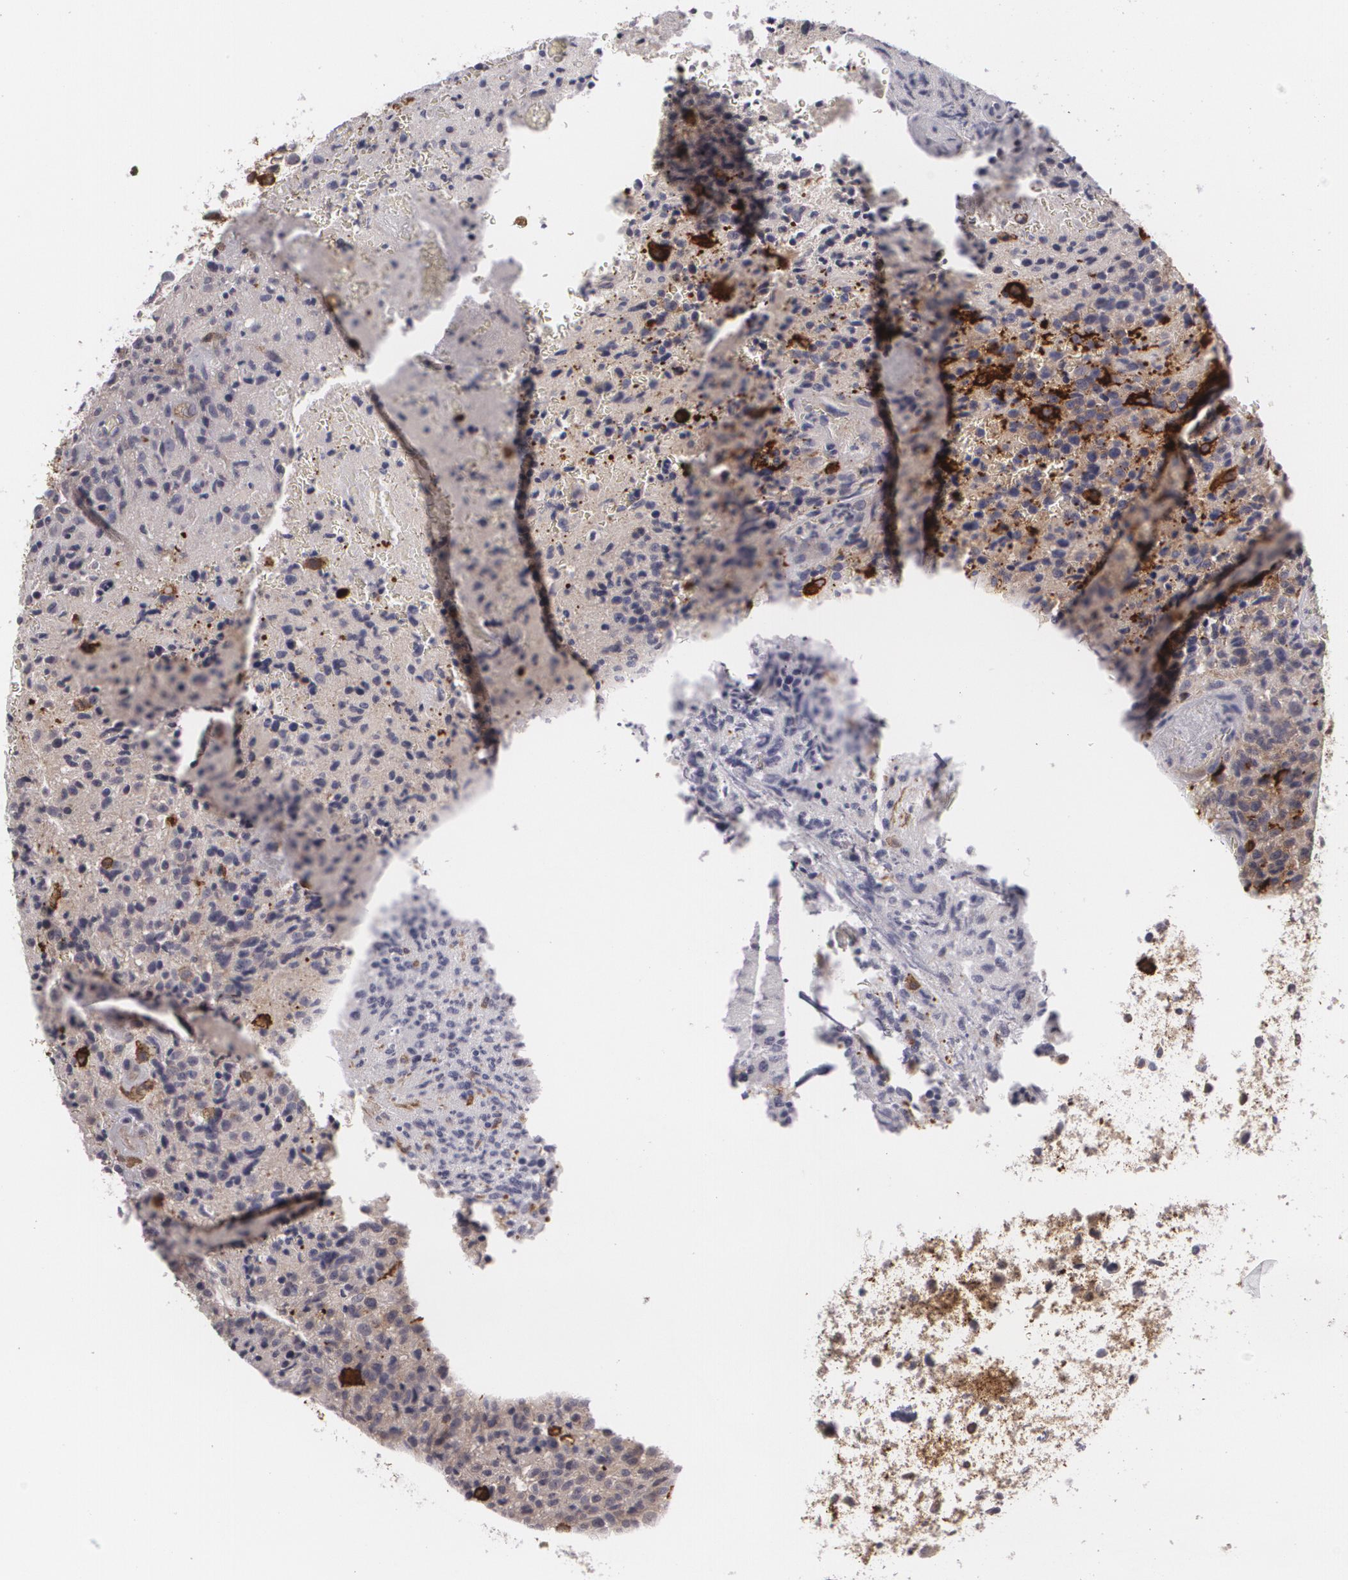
{"staining": {"intensity": "strong", "quantity": "25%-75%", "location": "cytoplasmic/membranous"}, "tissue": "glioma", "cell_type": "Tumor cells", "image_type": "cancer", "snomed": [{"axis": "morphology", "description": "Glioma, malignant, High grade"}, {"axis": "topography", "description": "Brain"}], "caption": "Human high-grade glioma (malignant) stained with a brown dye displays strong cytoplasmic/membranous positive expression in approximately 25%-75% of tumor cells.", "gene": "BIN1", "patient": {"sex": "male", "age": 36}}